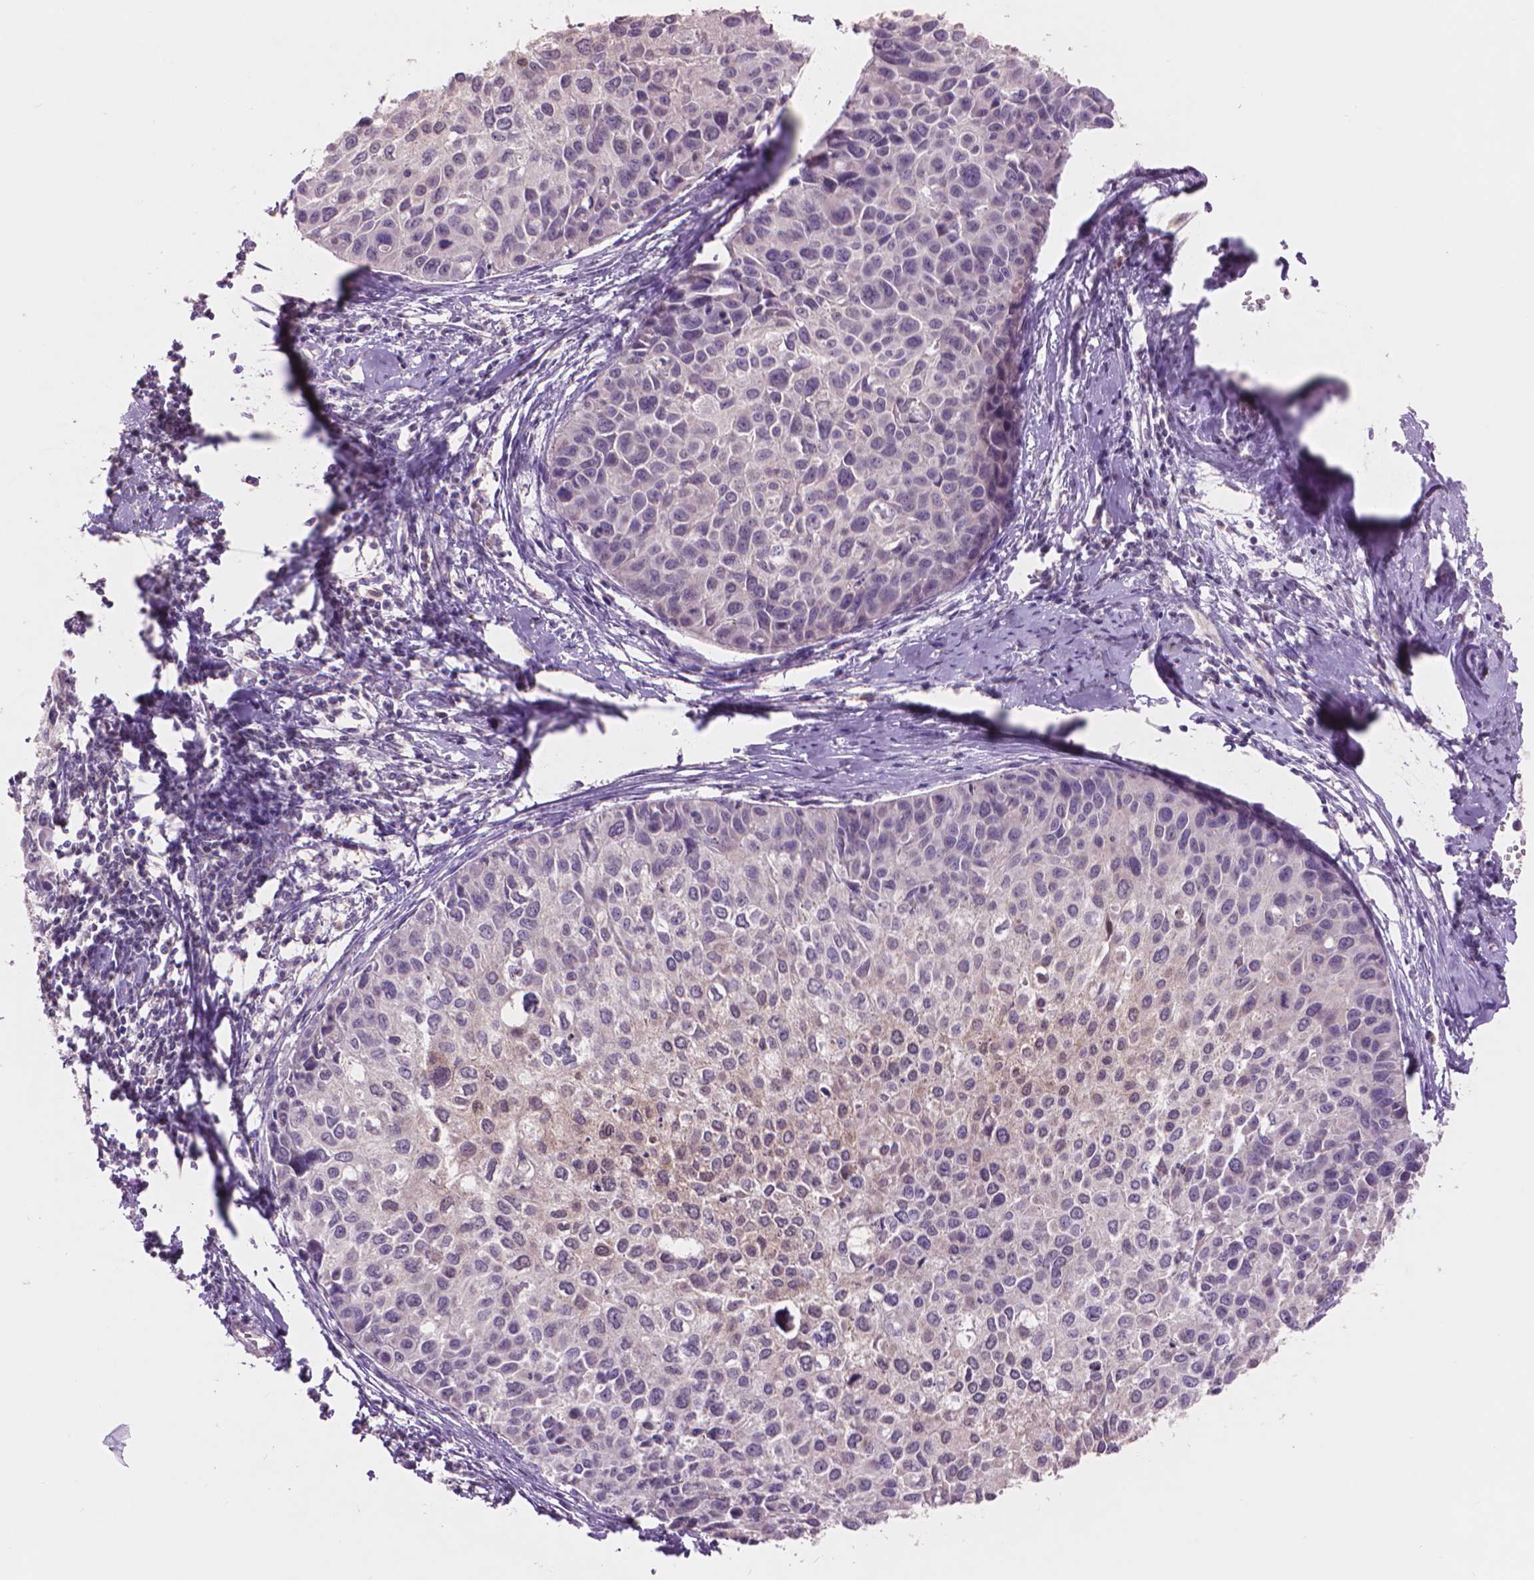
{"staining": {"intensity": "negative", "quantity": "none", "location": "none"}, "tissue": "cervical cancer", "cell_type": "Tumor cells", "image_type": "cancer", "snomed": [{"axis": "morphology", "description": "Squamous cell carcinoma, NOS"}, {"axis": "topography", "description": "Cervix"}], "caption": "Protein analysis of cervical cancer (squamous cell carcinoma) exhibits no significant expression in tumor cells.", "gene": "ENO2", "patient": {"sex": "female", "age": 50}}